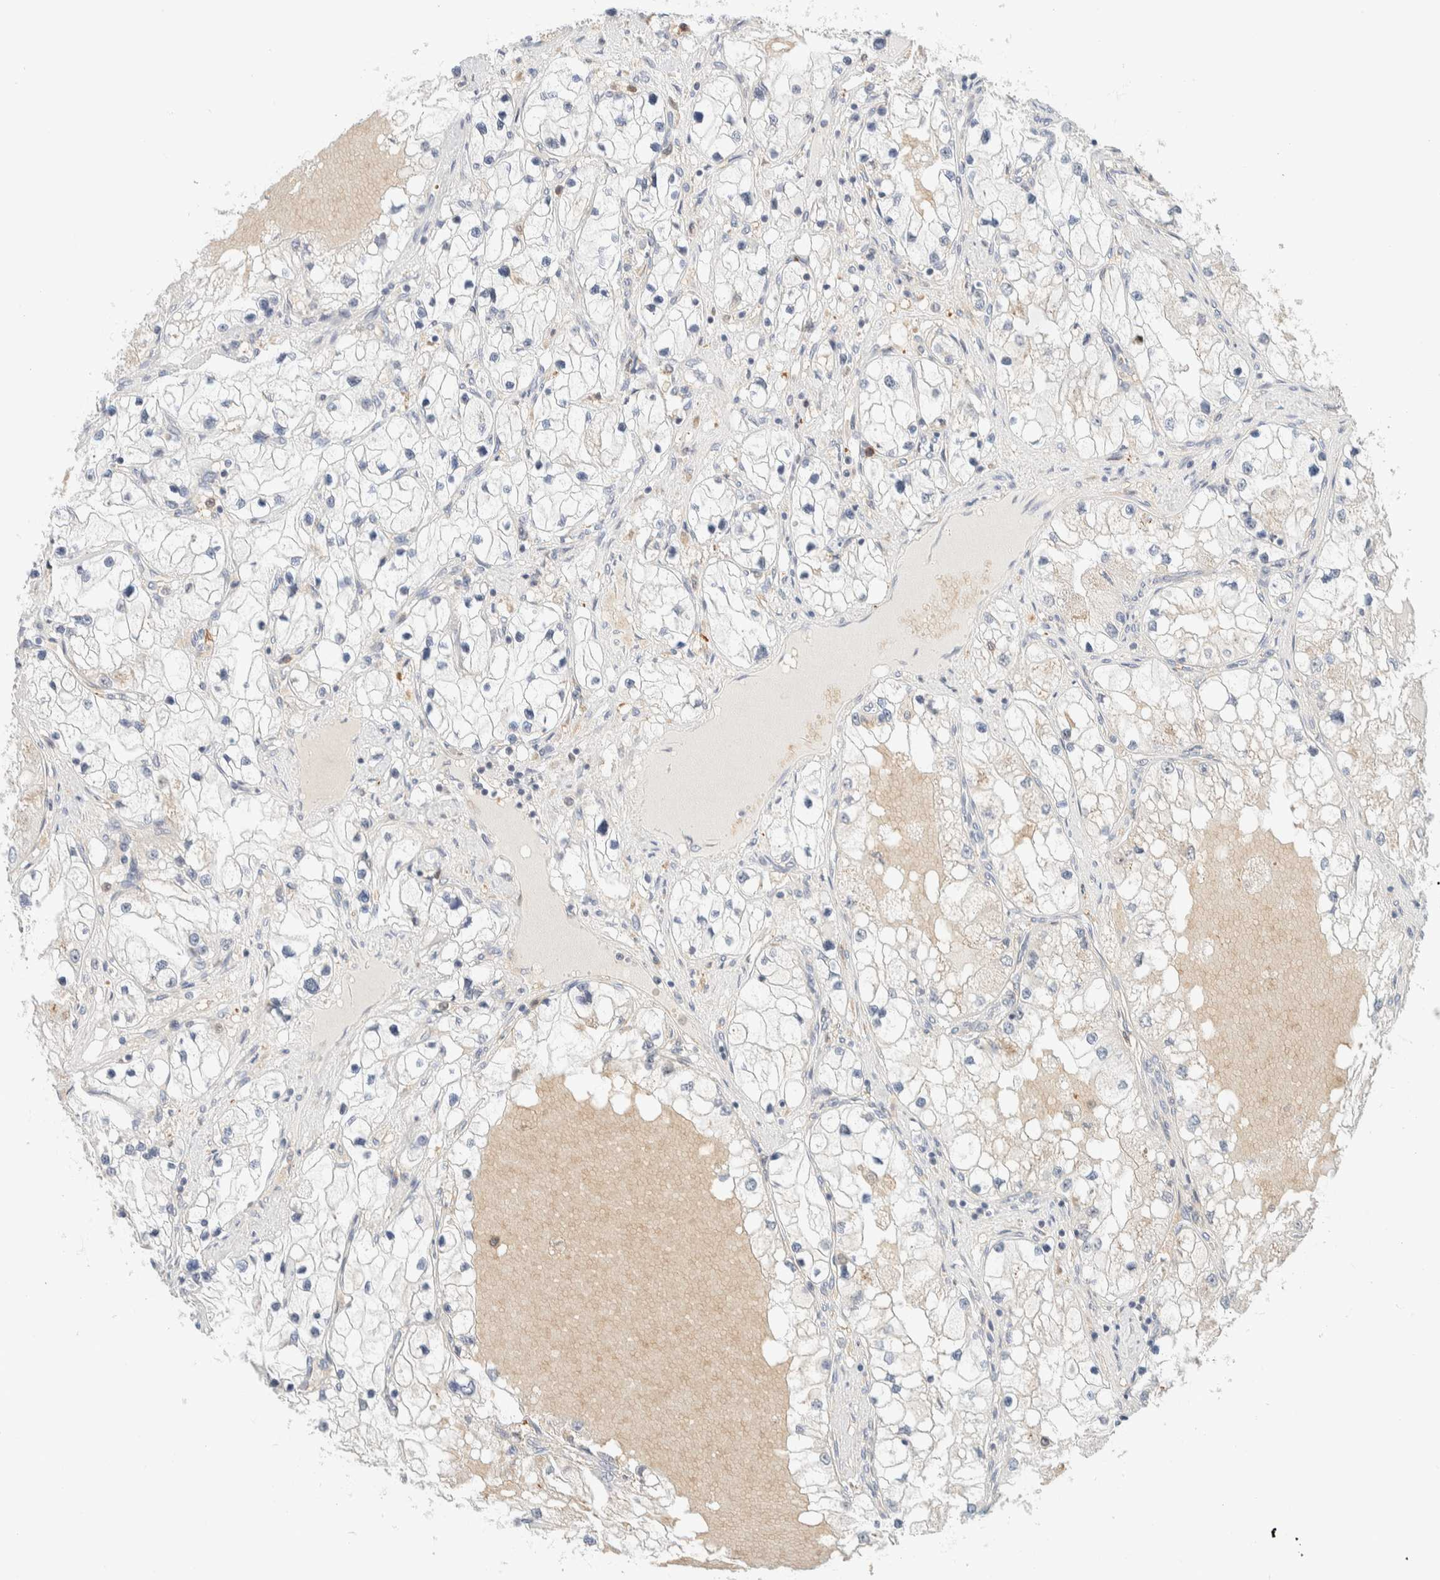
{"staining": {"intensity": "negative", "quantity": "none", "location": "none"}, "tissue": "renal cancer", "cell_type": "Tumor cells", "image_type": "cancer", "snomed": [{"axis": "morphology", "description": "Adenocarcinoma, NOS"}, {"axis": "topography", "description": "Kidney"}], "caption": "This is an immunohistochemistry micrograph of adenocarcinoma (renal). There is no expression in tumor cells.", "gene": "HDHD3", "patient": {"sex": "male", "age": 68}}